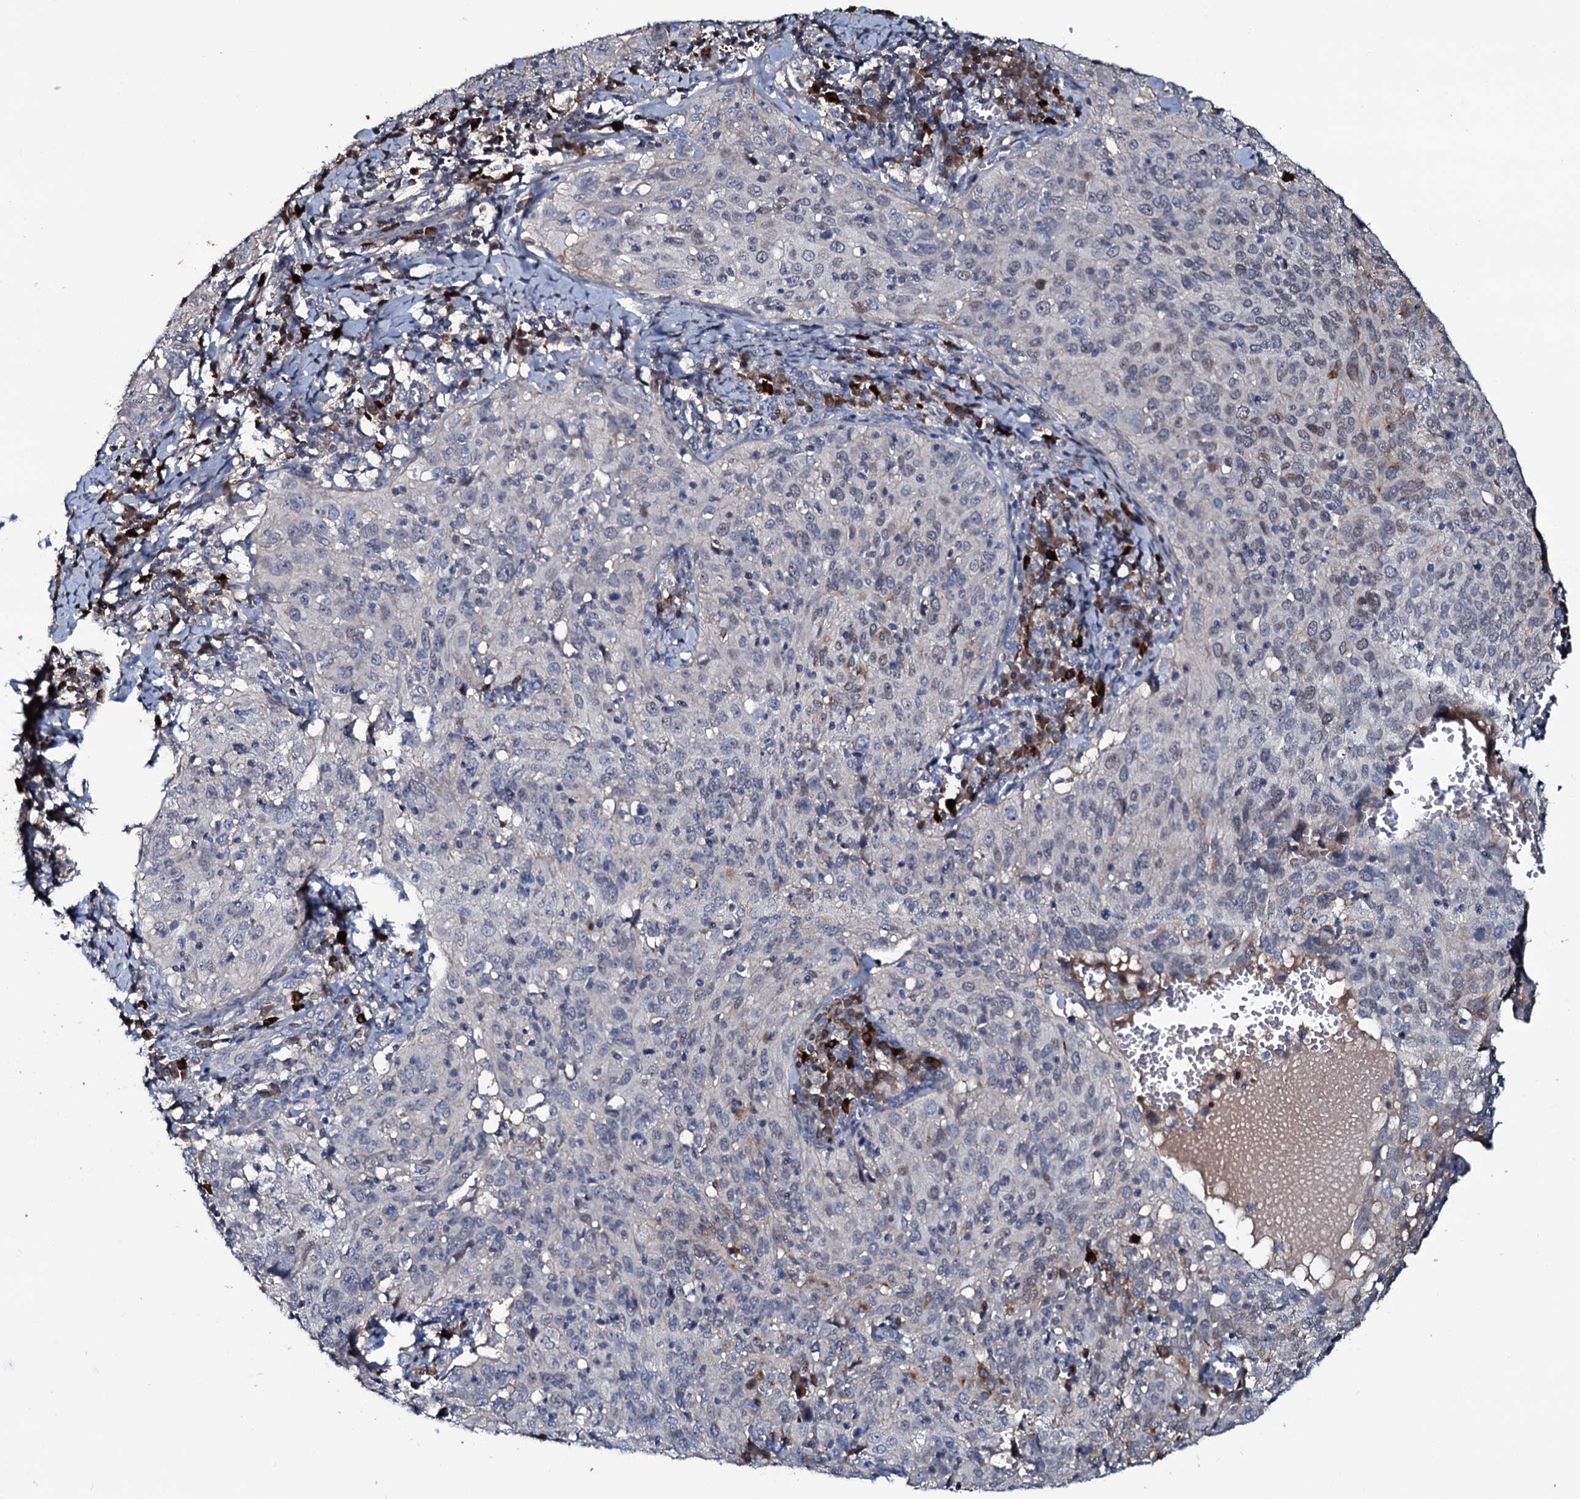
{"staining": {"intensity": "moderate", "quantity": "<25%", "location": "cytoplasmic/membranous"}, "tissue": "cervical cancer", "cell_type": "Tumor cells", "image_type": "cancer", "snomed": [{"axis": "morphology", "description": "Squamous cell carcinoma, NOS"}, {"axis": "topography", "description": "Cervix"}], "caption": "Brown immunohistochemical staining in human cervical cancer (squamous cell carcinoma) displays moderate cytoplasmic/membranous expression in about <25% of tumor cells. Nuclei are stained in blue.", "gene": "LYG2", "patient": {"sex": "female", "age": 31}}